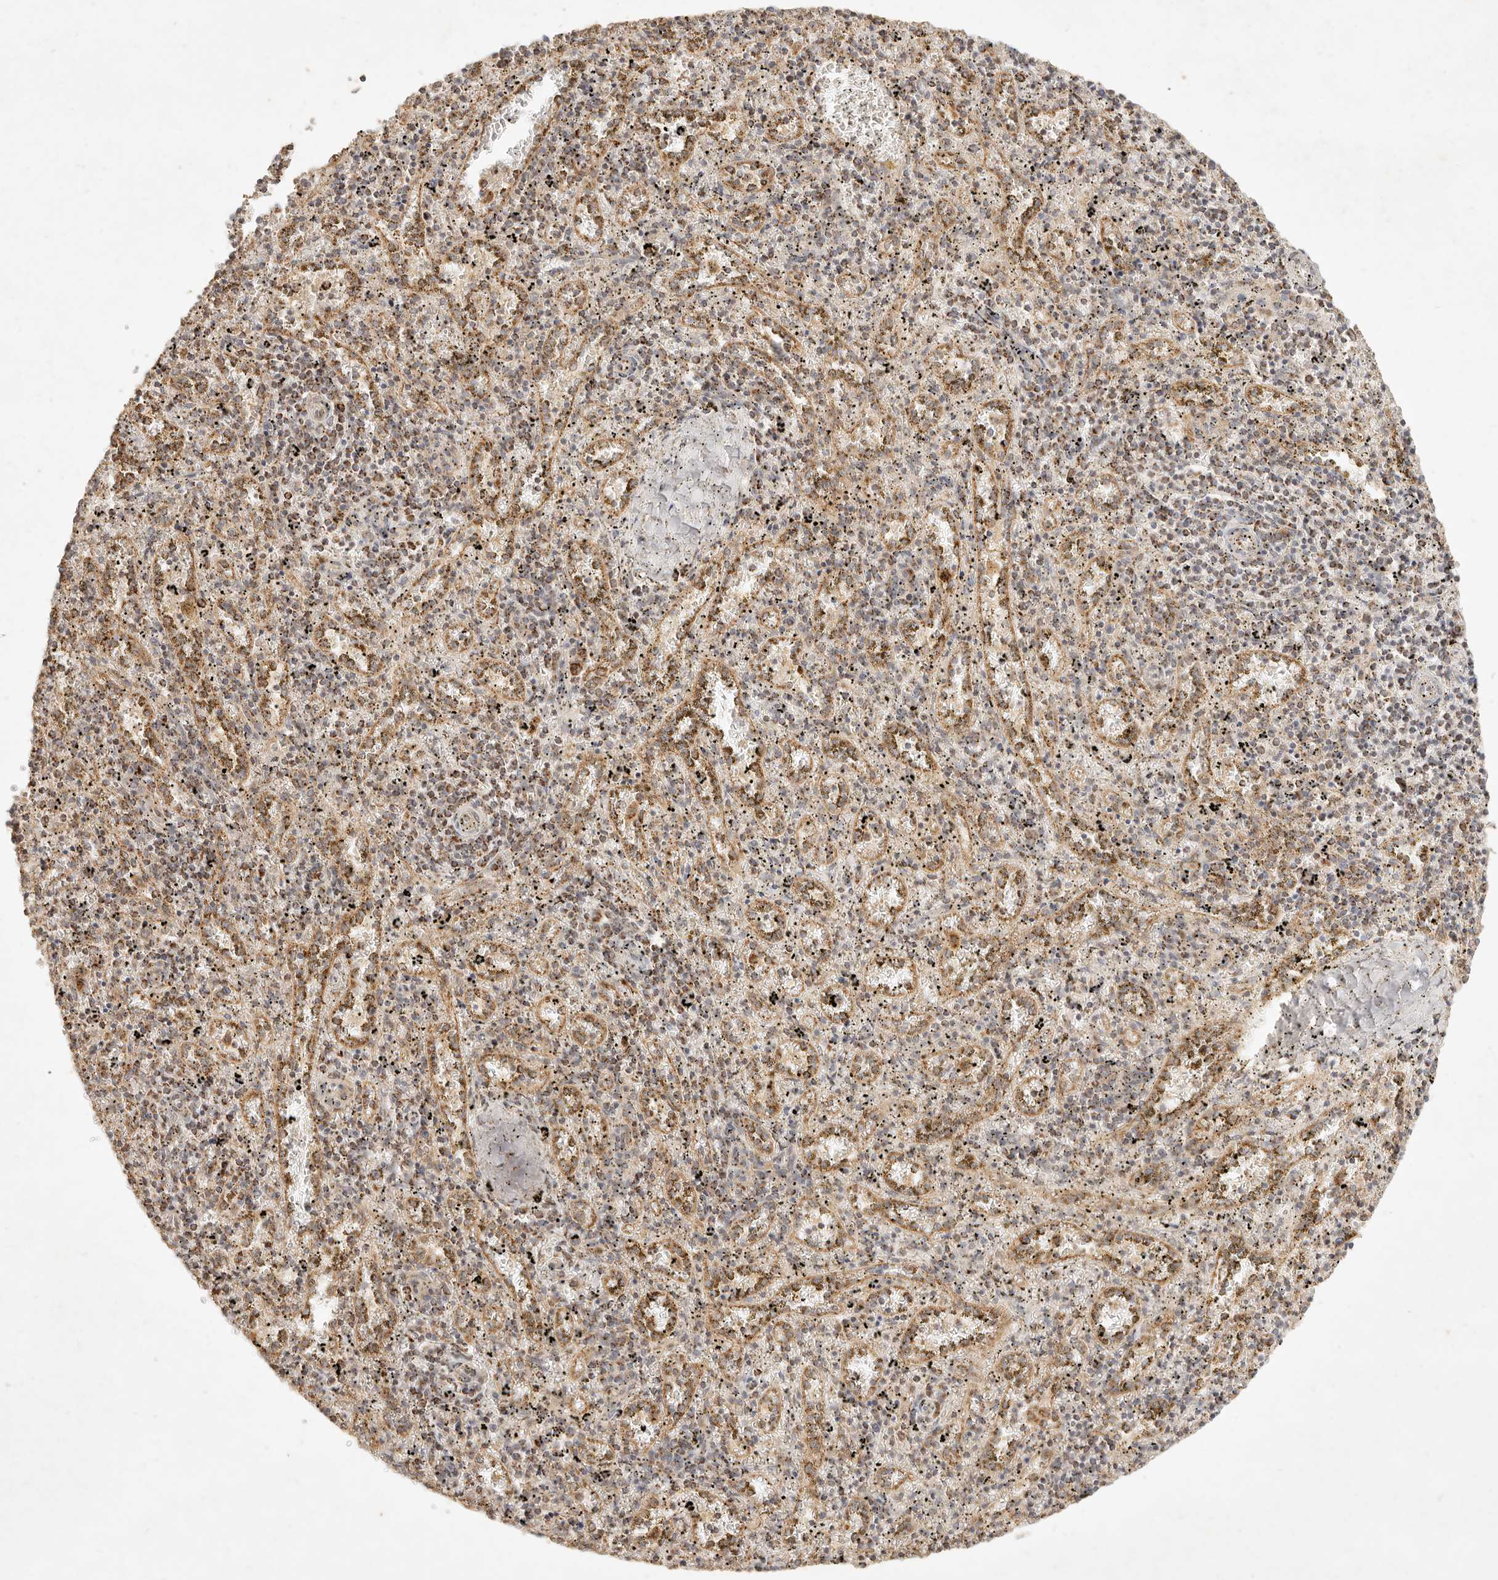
{"staining": {"intensity": "weak", "quantity": "25%-75%", "location": "cytoplasmic/membranous"}, "tissue": "spleen", "cell_type": "Cells in red pulp", "image_type": "normal", "snomed": [{"axis": "morphology", "description": "Normal tissue, NOS"}, {"axis": "topography", "description": "Spleen"}], "caption": "Immunohistochemical staining of unremarkable human spleen demonstrates 25%-75% levels of weak cytoplasmic/membranous protein staining in about 25%-75% of cells in red pulp.", "gene": "CPLANE2", "patient": {"sex": "male", "age": 11}}